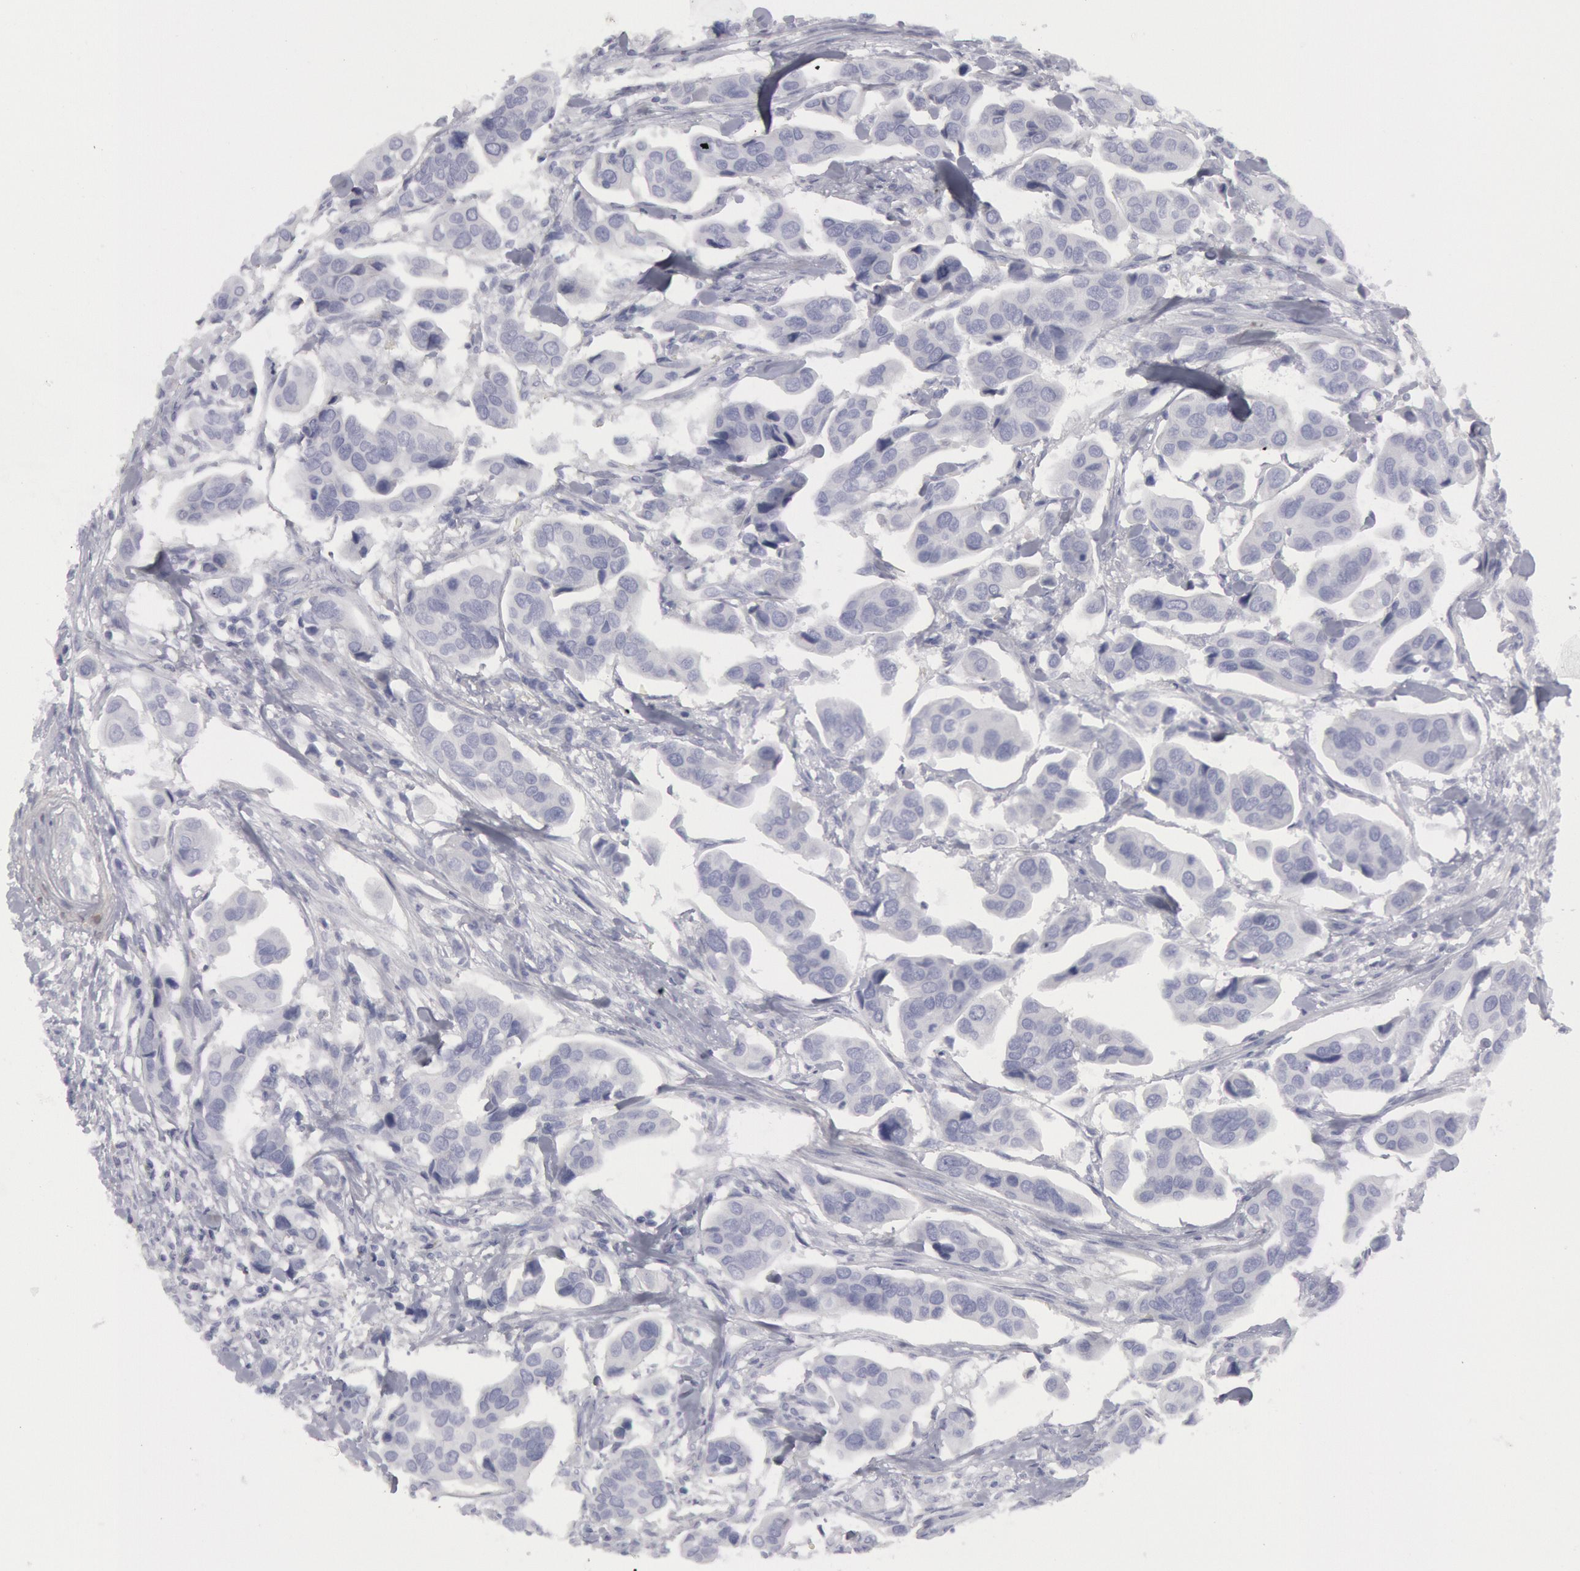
{"staining": {"intensity": "negative", "quantity": "none", "location": "none"}, "tissue": "urothelial cancer", "cell_type": "Tumor cells", "image_type": "cancer", "snomed": [{"axis": "morphology", "description": "Adenocarcinoma, NOS"}, {"axis": "topography", "description": "Urinary bladder"}], "caption": "This image is of urothelial cancer stained with immunohistochemistry to label a protein in brown with the nuclei are counter-stained blue. There is no positivity in tumor cells.", "gene": "FHL1", "patient": {"sex": "male", "age": 61}}